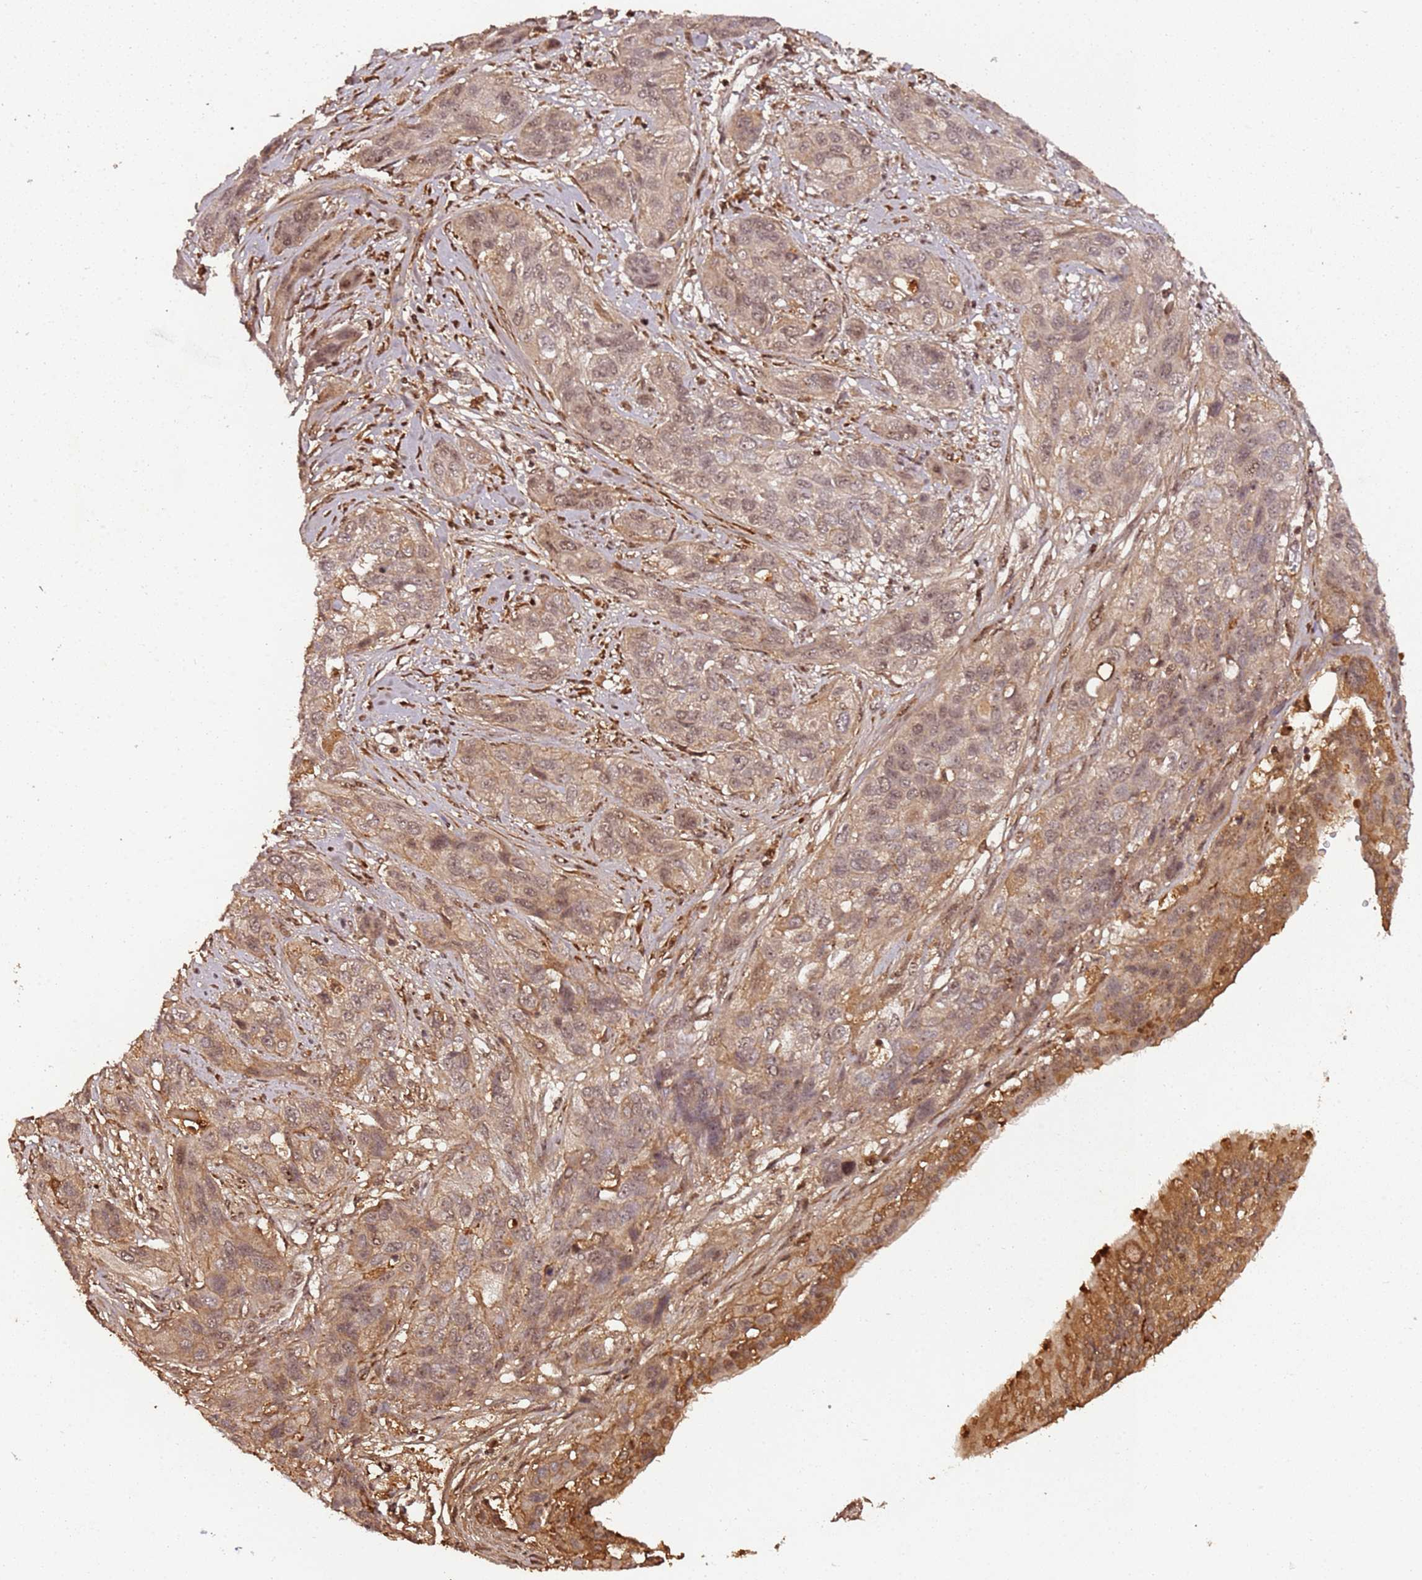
{"staining": {"intensity": "weak", "quantity": "25%-75%", "location": "nuclear"}, "tissue": "lung cancer", "cell_type": "Tumor cells", "image_type": "cancer", "snomed": [{"axis": "morphology", "description": "Squamous cell carcinoma, NOS"}, {"axis": "topography", "description": "Lung"}], "caption": "This is an image of immunohistochemistry staining of lung squamous cell carcinoma, which shows weak positivity in the nuclear of tumor cells.", "gene": "COL1A2", "patient": {"sex": "female", "age": 70}}